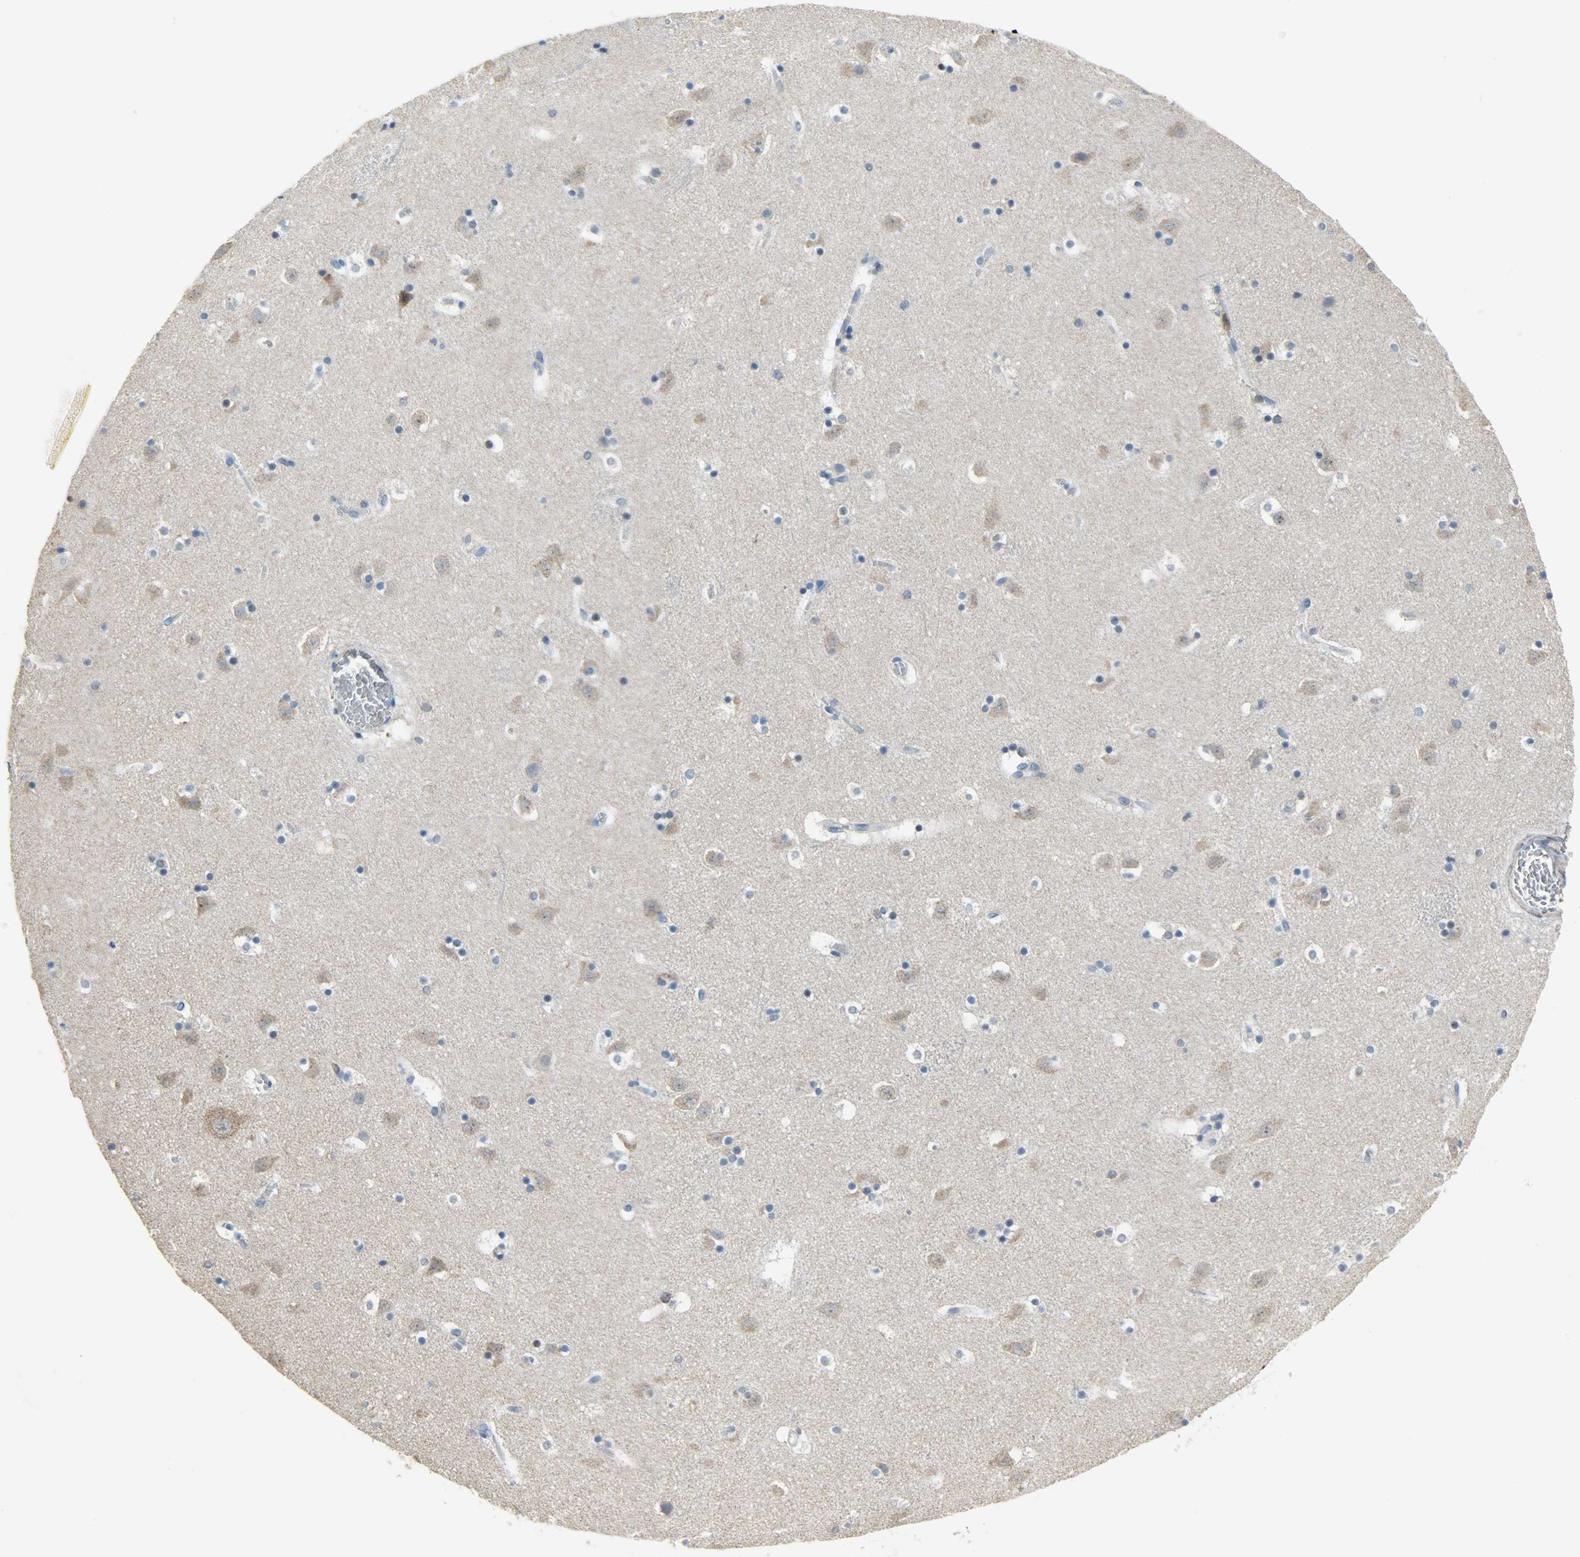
{"staining": {"intensity": "weak", "quantity": ">75%", "location": "cytoplasmic/membranous"}, "tissue": "caudate", "cell_type": "Glial cells", "image_type": "normal", "snomed": [{"axis": "morphology", "description": "Normal tissue, NOS"}, {"axis": "topography", "description": "Lateral ventricle wall"}], "caption": "Normal caudate shows weak cytoplasmic/membranous positivity in about >75% of glial cells, visualized by immunohistochemistry.", "gene": "DNAJA4", "patient": {"sex": "male", "age": 45}}